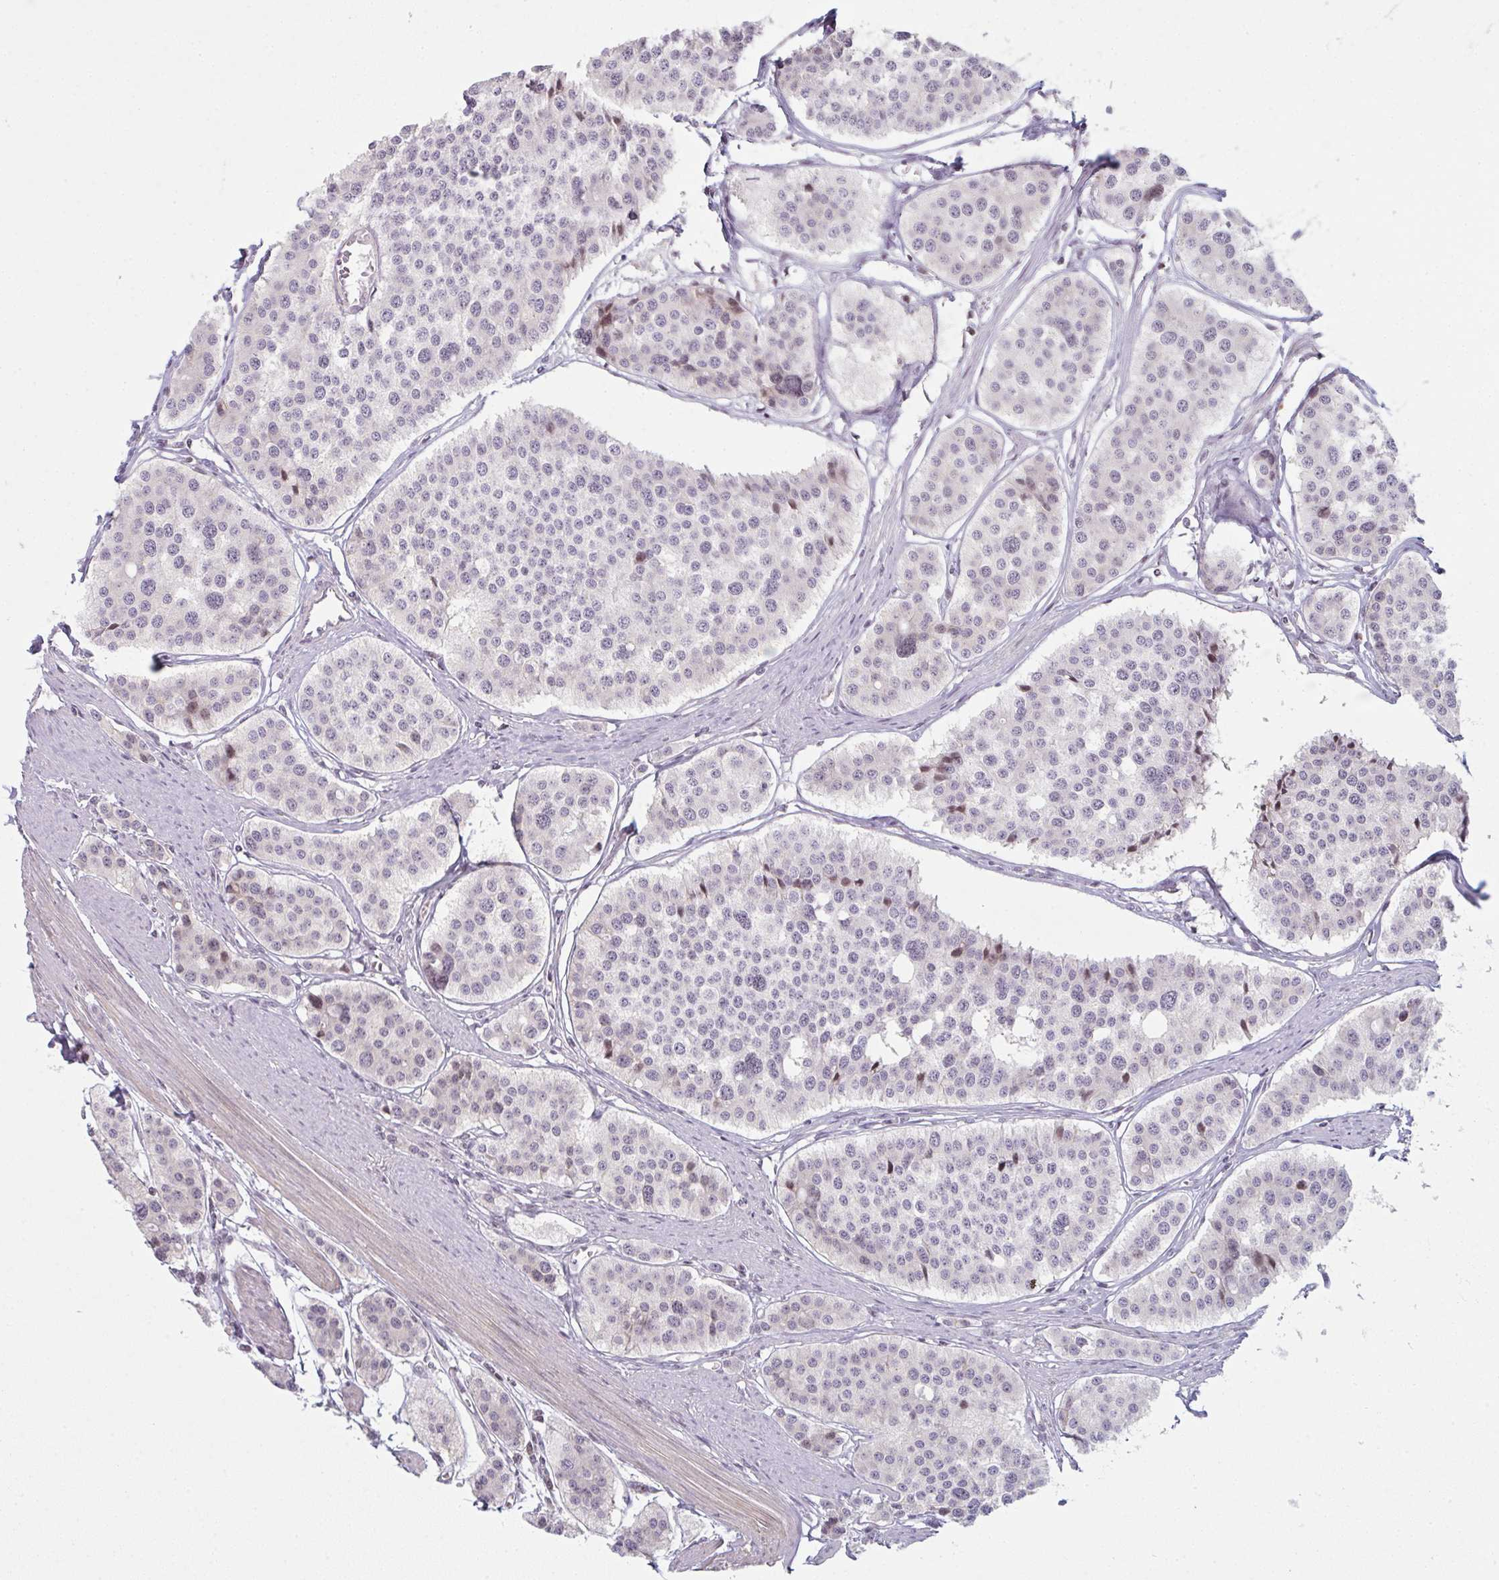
{"staining": {"intensity": "negative", "quantity": "none", "location": "none"}, "tissue": "carcinoid", "cell_type": "Tumor cells", "image_type": "cancer", "snomed": [{"axis": "morphology", "description": "Carcinoid, malignant, NOS"}, {"axis": "topography", "description": "Small intestine"}], "caption": "Immunohistochemical staining of carcinoid (malignant) demonstrates no significant expression in tumor cells.", "gene": "TMEM237", "patient": {"sex": "male", "age": 60}}